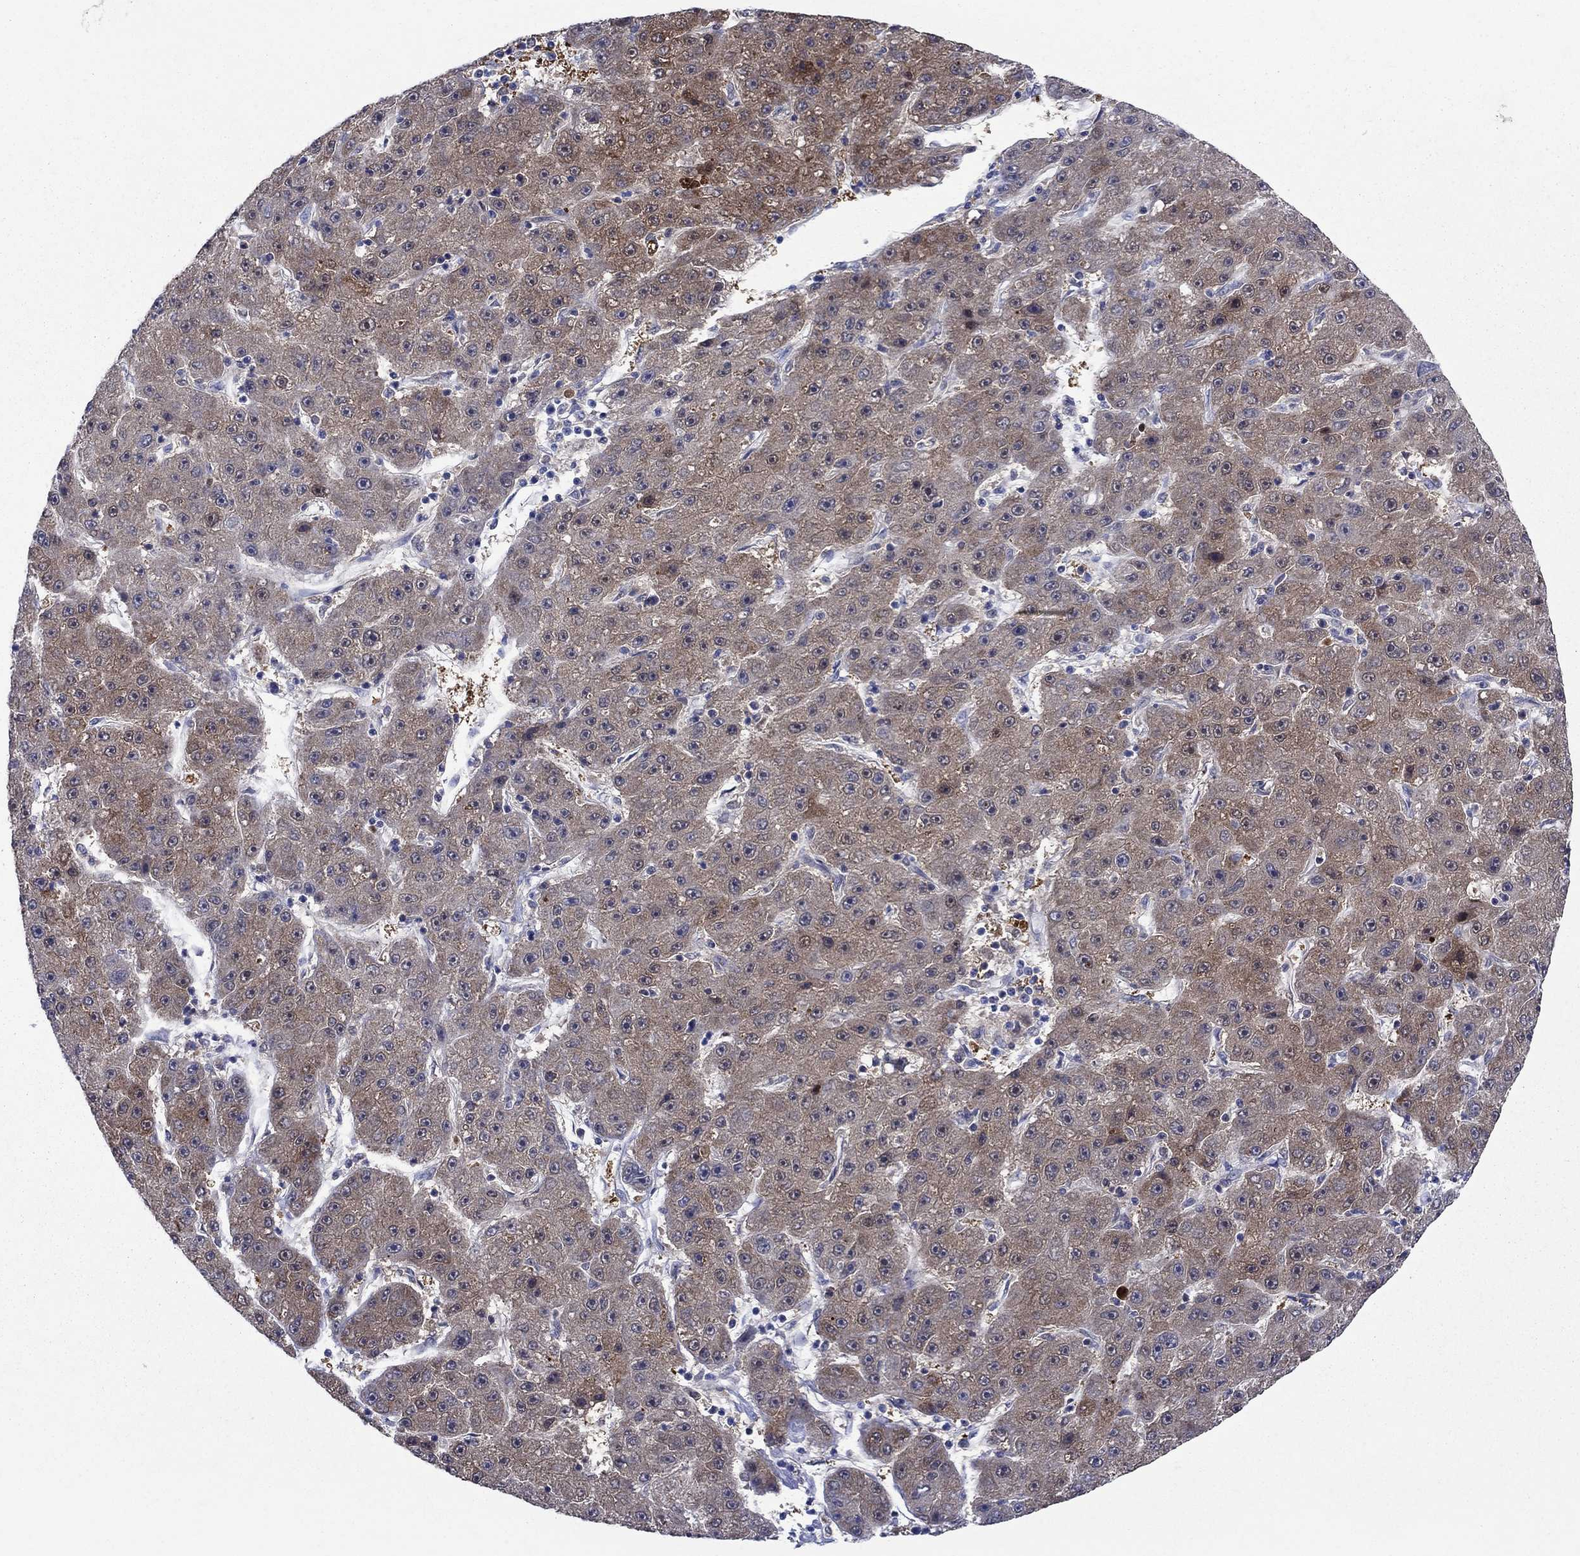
{"staining": {"intensity": "moderate", "quantity": "25%-75%", "location": "cytoplasmic/membranous"}, "tissue": "liver cancer", "cell_type": "Tumor cells", "image_type": "cancer", "snomed": [{"axis": "morphology", "description": "Carcinoma, Hepatocellular, NOS"}, {"axis": "topography", "description": "Liver"}], "caption": "An immunohistochemistry (IHC) micrograph of tumor tissue is shown. Protein staining in brown labels moderate cytoplasmic/membranous positivity in hepatocellular carcinoma (liver) within tumor cells.", "gene": "SULT2B1", "patient": {"sex": "male", "age": 67}}